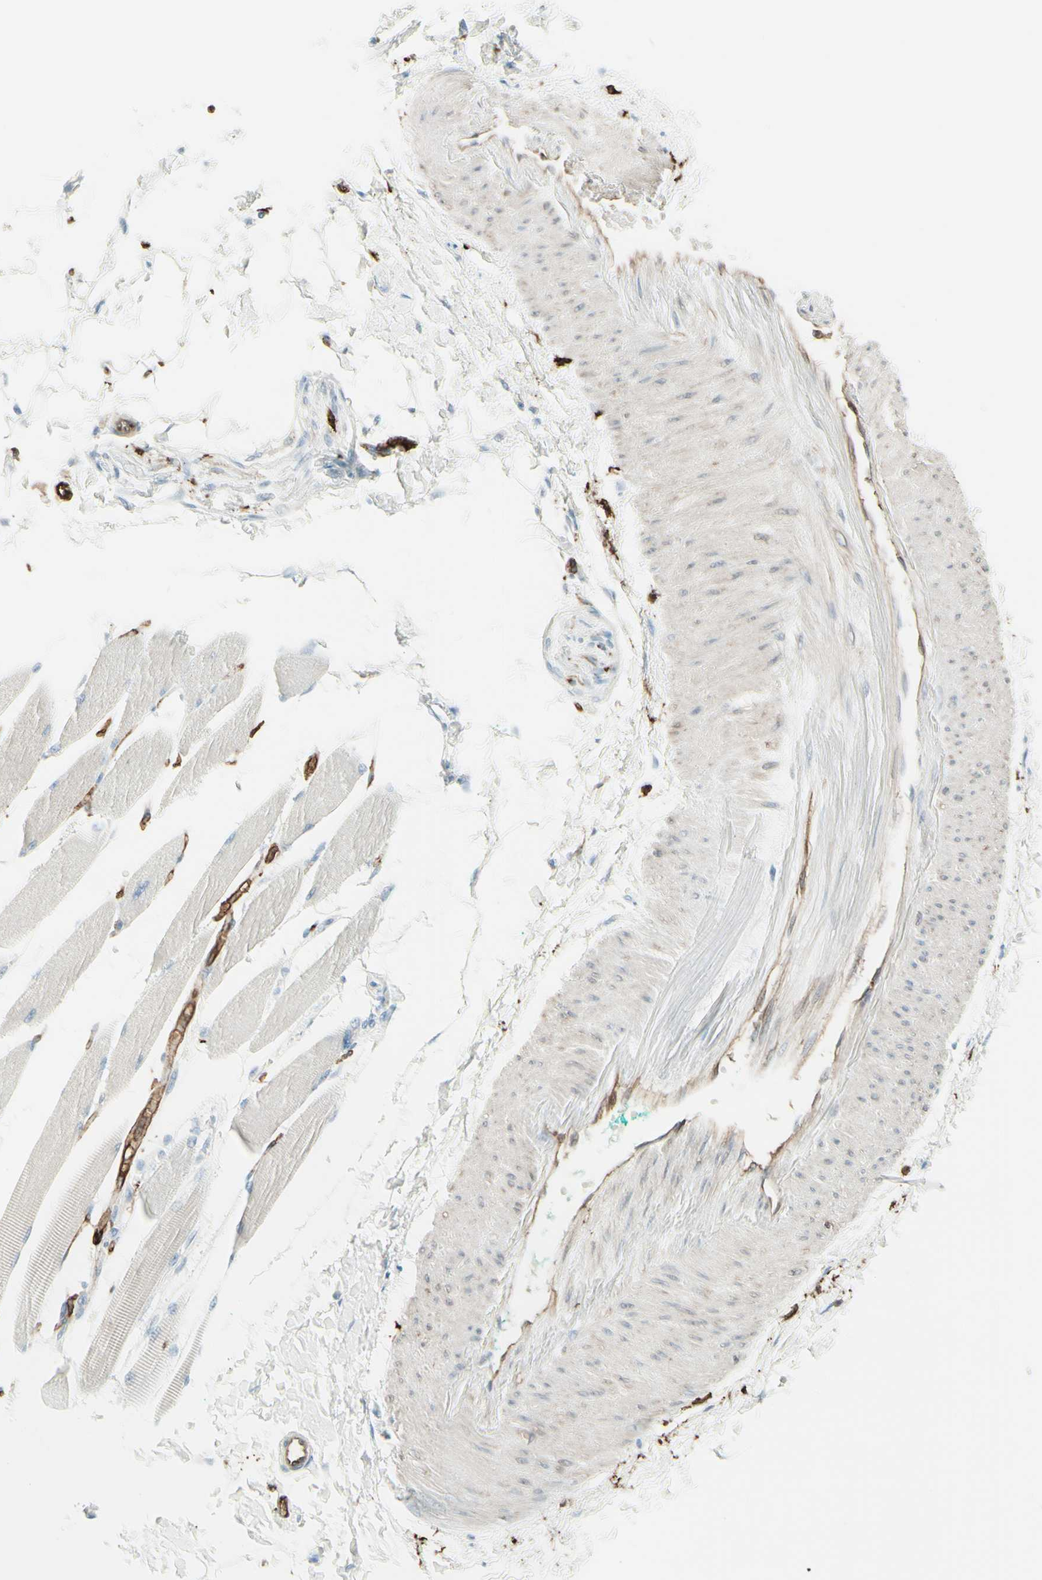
{"staining": {"intensity": "weak", "quantity": "<25%", "location": "cytoplasmic/membranous"}, "tissue": "skeletal muscle", "cell_type": "Myocytes", "image_type": "normal", "snomed": [{"axis": "morphology", "description": "Normal tissue, NOS"}, {"axis": "topography", "description": "Skeletal muscle"}, {"axis": "topography", "description": "Oral tissue"}, {"axis": "topography", "description": "Peripheral nerve tissue"}], "caption": "Human skeletal muscle stained for a protein using immunohistochemistry (IHC) displays no positivity in myocytes.", "gene": "HLA", "patient": {"sex": "female", "age": 84}}